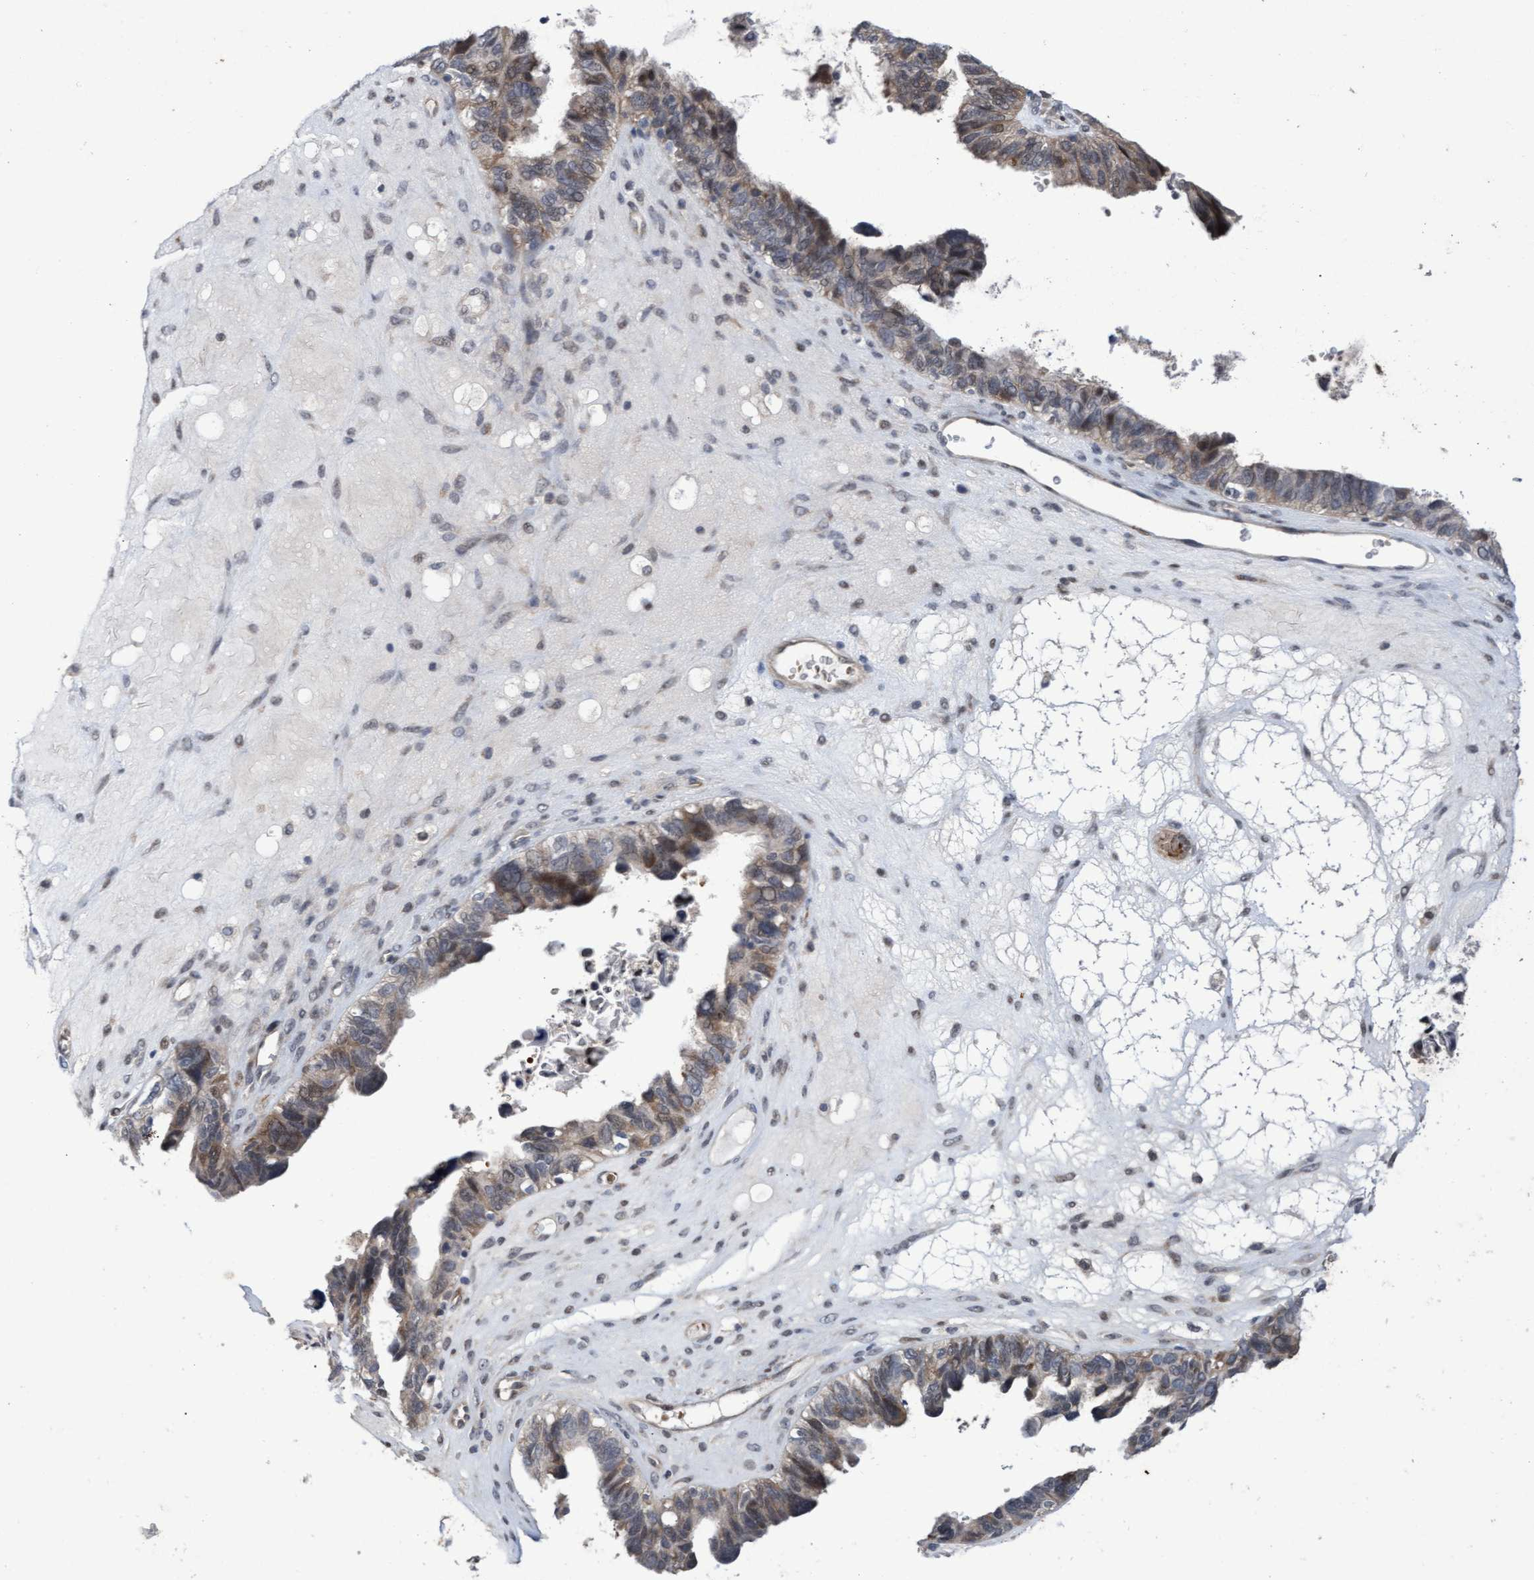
{"staining": {"intensity": "moderate", "quantity": ">75%", "location": "cytoplasmic/membranous"}, "tissue": "ovarian cancer", "cell_type": "Tumor cells", "image_type": "cancer", "snomed": [{"axis": "morphology", "description": "Cystadenocarcinoma, serous, NOS"}, {"axis": "topography", "description": "Ovary"}], "caption": "A photomicrograph of ovarian serous cystadenocarcinoma stained for a protein reveals moderate cytoplasmic/membranous brown staining in tumor cells.", "gene": "ZNF750", "patient": {"sex": "female", "age": 79}}